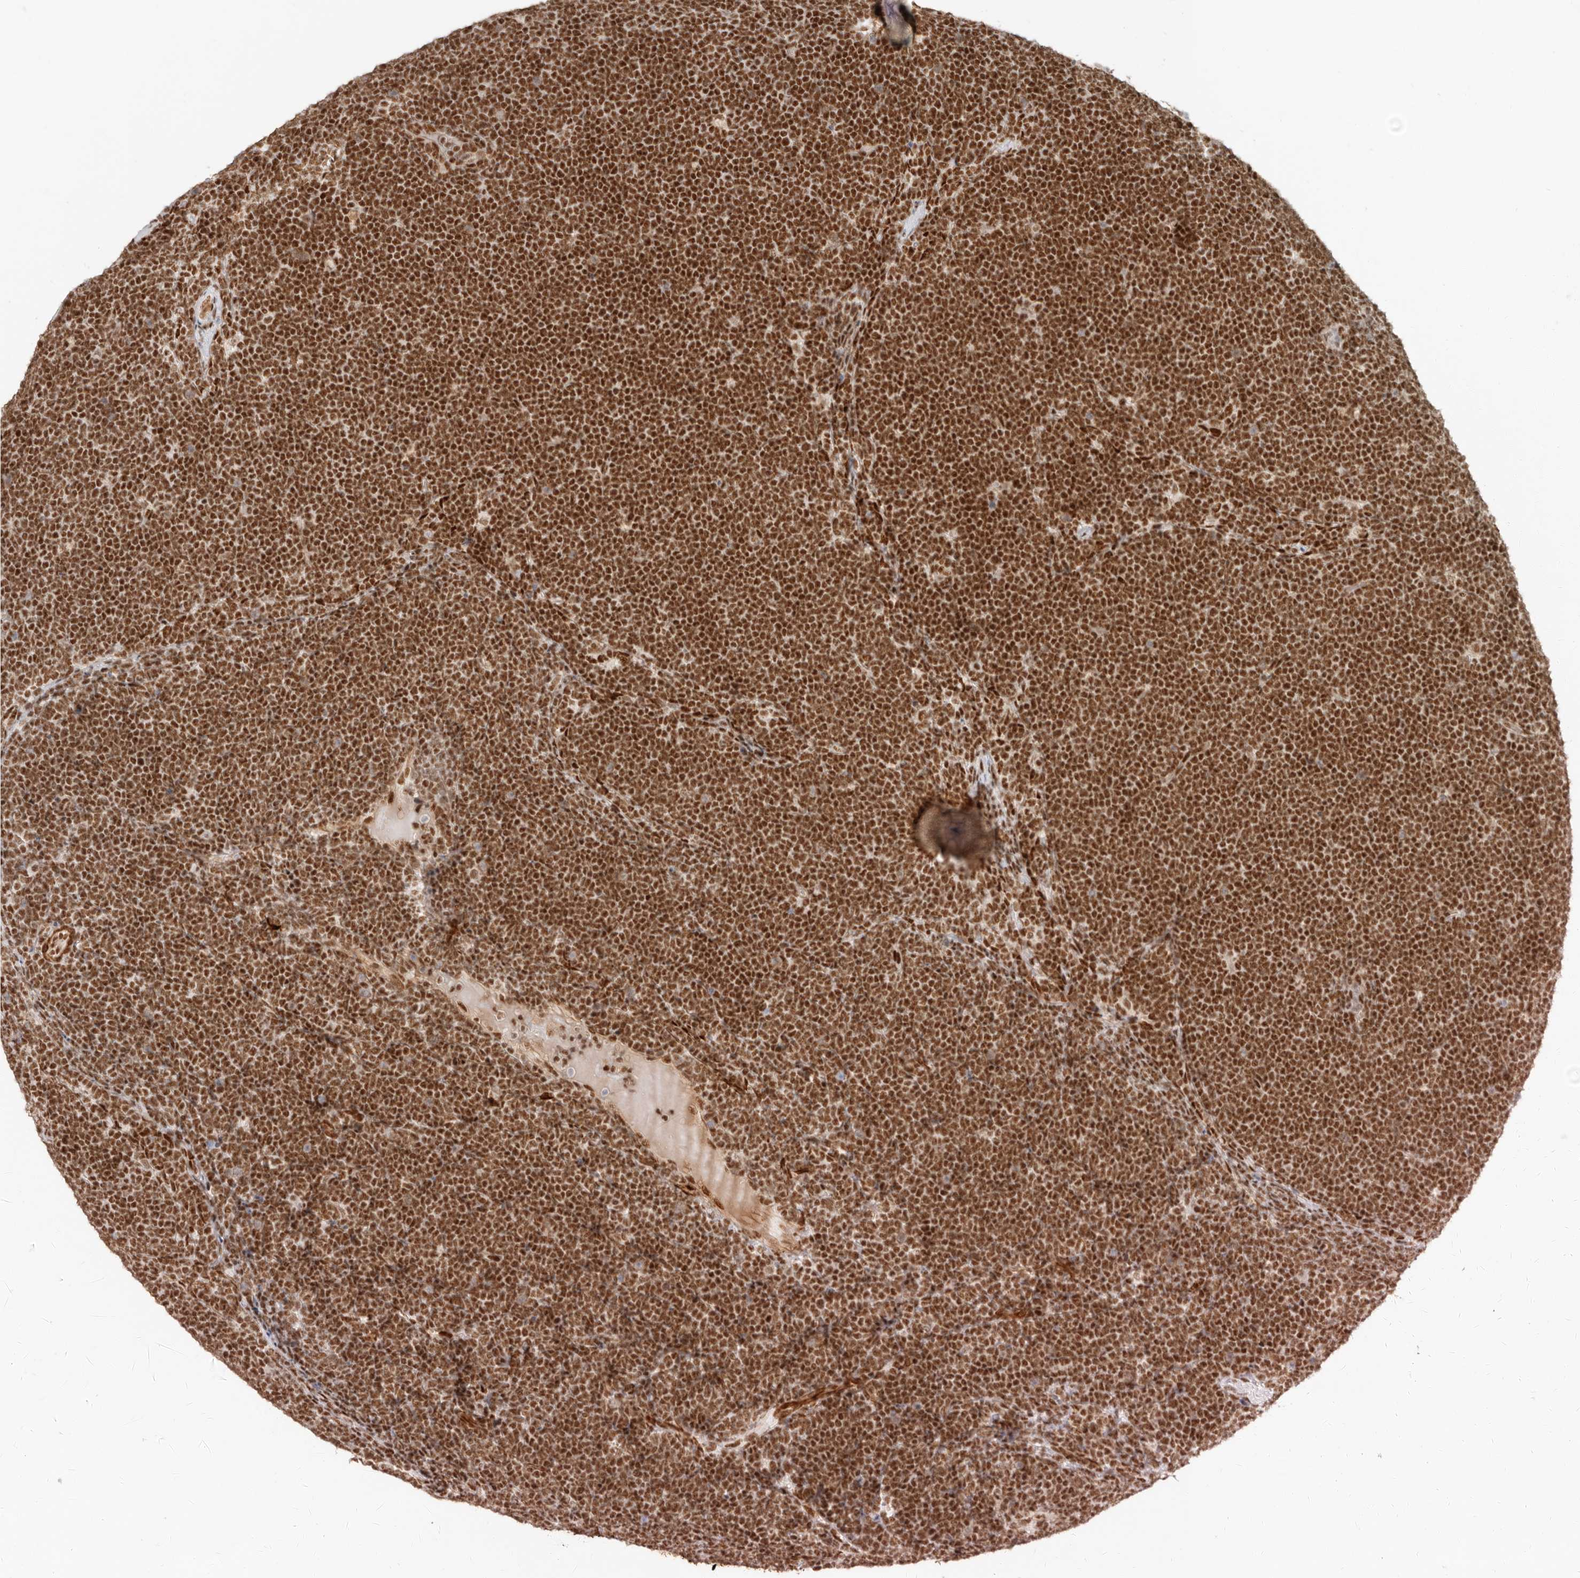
{"staining": {"intensity": "strong", "quantity": ">75%", "location": "nuclear"}, "tissue": "lymphoma", "cell_type": "Tumor cells", "image_type": "cancer", "snomed": [{"axis": "morphology", "description": "Malignant lymphoma, non-Hodgkin's type, High grade"}, {"axis": "topography", "description": "Lymph node"}], "caption": "Lymphoma stained for a protein demonstrates strong nuclear positivity in tumor cells.", "gene": "GABPA", "patient": {"sex": "male", "age": 13}}